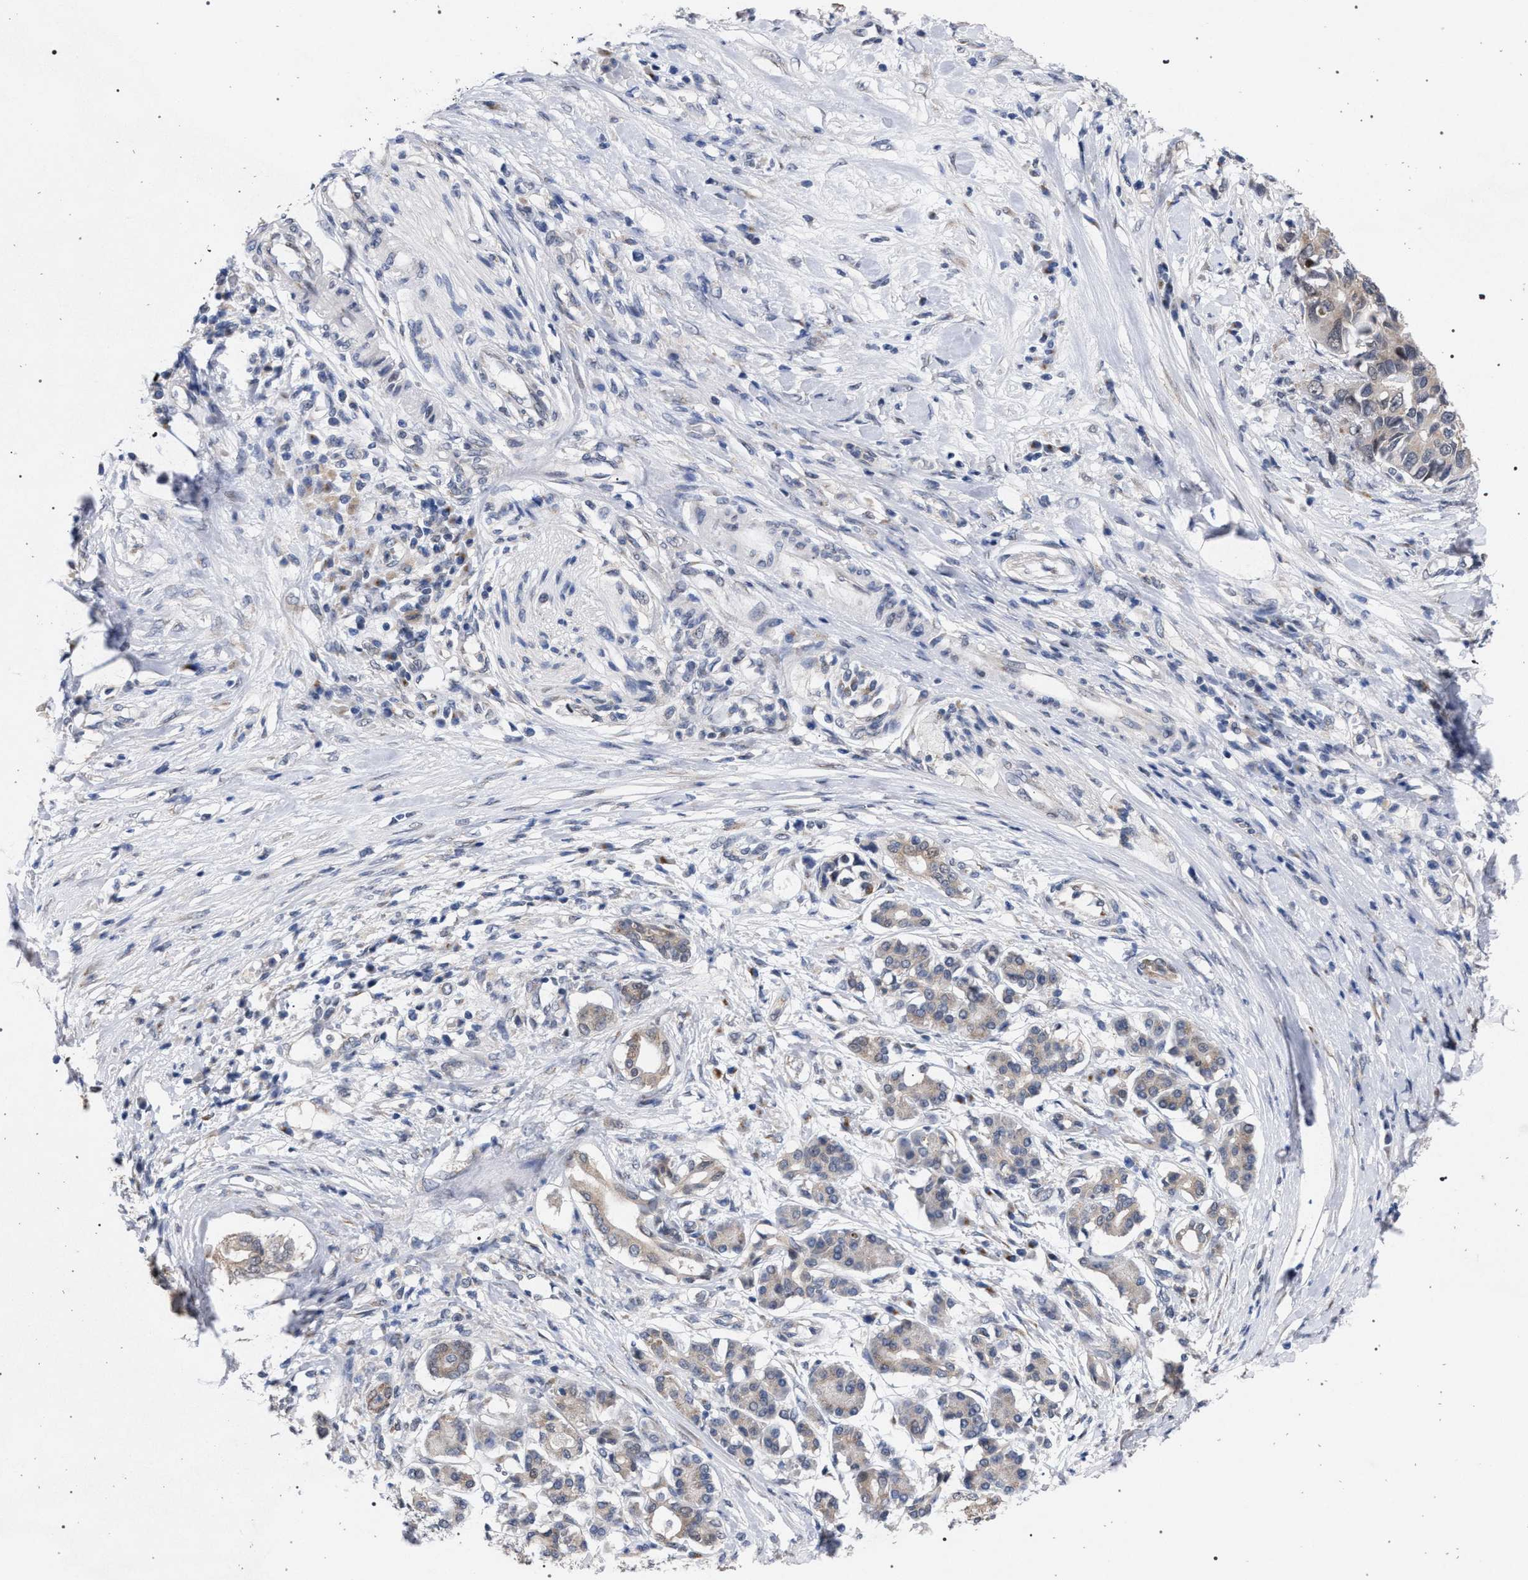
{"staining": {"intensity": "weak", "quantity": "<25%", "location": "cytoplasmic/membranous"}, "tissue": "pancreatic cancer", "cell_type": "Tumor cells", "image_type": "cancer", "snomed": [{"axis": "morphology", "description": "Adenocarcinoma, NOS"}, {"axis": "topography", "description": "Pancreas"}], "caption": "Tumor cells are negative for brown protein staining in adenocarcinoma (pancreatic). (Brightfield microscopy of DAB (3,3'-diaminobenzidine) immunohistochemistry (IHC) at high magnification).", "gene": "GOLGA2", "patient": {"sex": "female", "age": 56}}